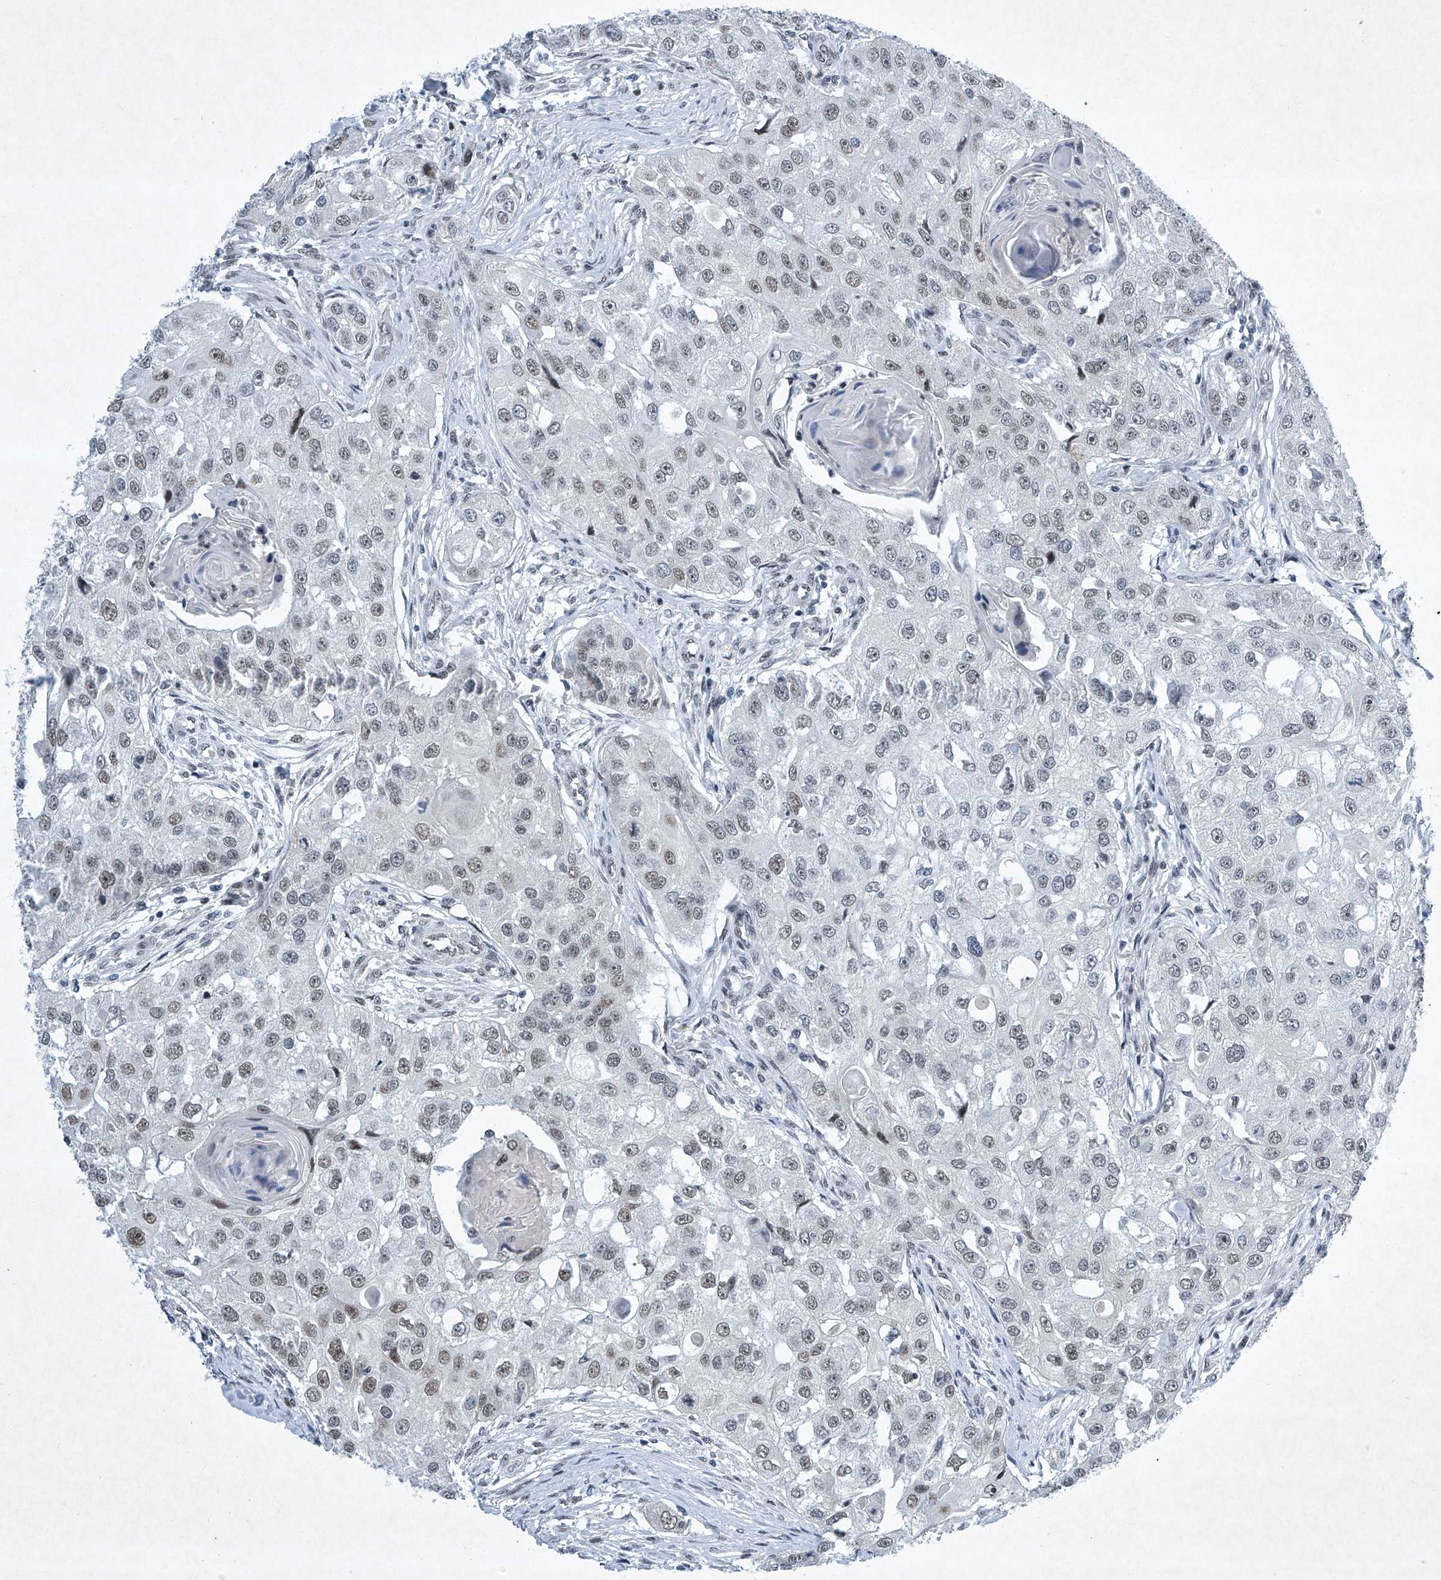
{"staining": {"intensity": "weak", "quantity": "25%-75%", "location": "nuclear"}, "tissue": "head and neck cancer", "cell_type": "Tumor cells", "image_type": "cancer", "snomed": [{"axis": "morphology", "description": "Normal tissue, NOS"}, {"axis": "morphology", "description": "Squamous cell carcinoma, NOS"}, {"axis": "topography", "description": "Skeletal muscle"}, {"axis": "topography", "description": "Head-Neck"}], "caption": "A histopathology image of squamous cell carcinoma (head and neck) stained for a protein shows weak nuclear brown staining in tumor cells. (DAB IHC, brown staining for protein, blue staining for nuclei).", "gene": "TFDP1", "patient": {"sex": "male", "age": 51}}